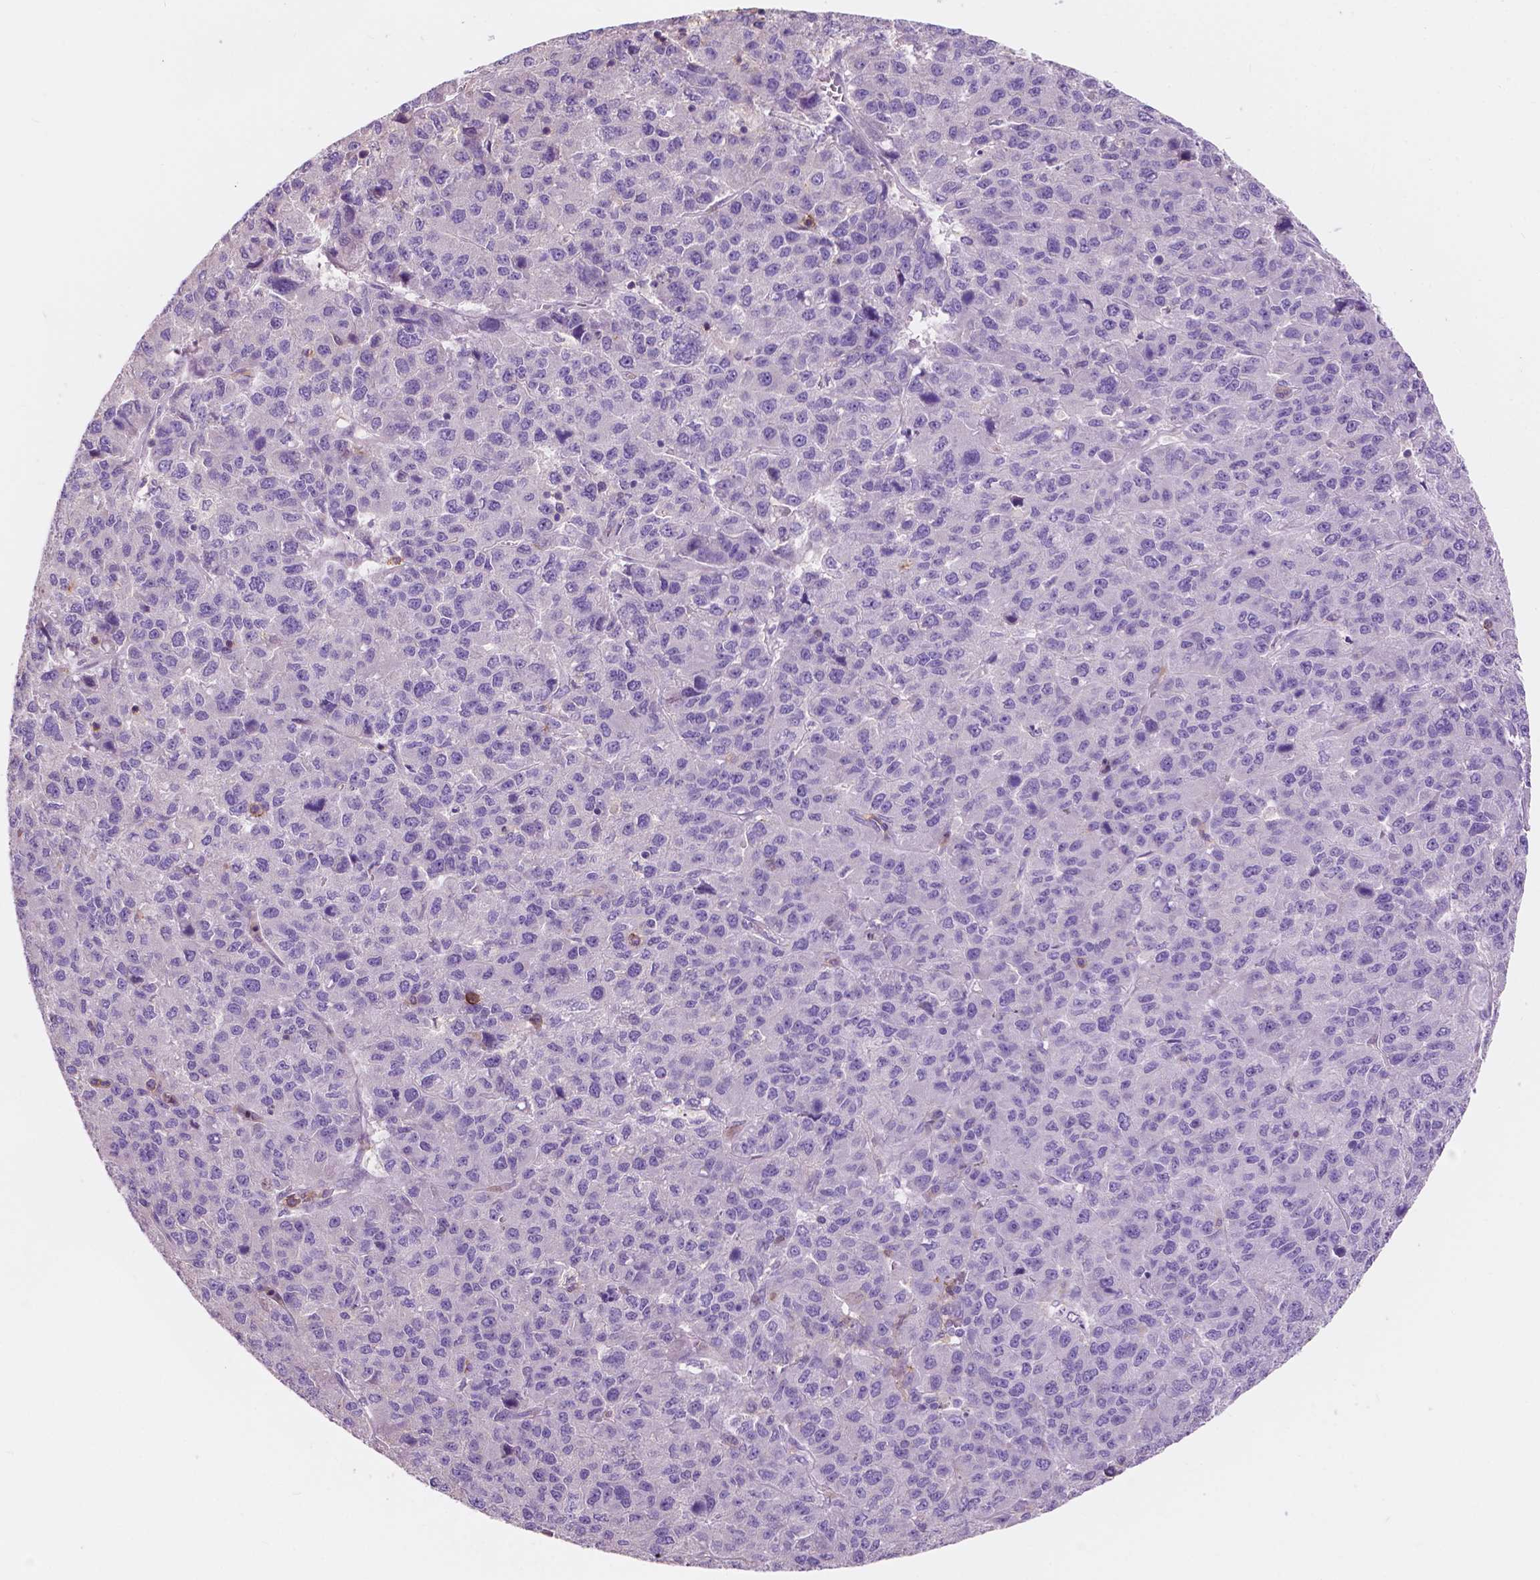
{"staining": {"intensity": "negative", "quantity": "none", "location": "none"}, "tissue": "liver cancer", "cell_type": "Tumor cells", "image_type": "cancer", "snomed": [{"axis": "morphology", "description": "Carcinoma, Hepatocellular, NOS"}, {"axis": "topography", "description": "Liver"}], "caption": "This is an IHC histopathology image of liver hepatocellular carcinoma. There is no positivity in tumor cells.", "gene": "SEMA4A", "patient": {"sex": "male", "age": 69}}